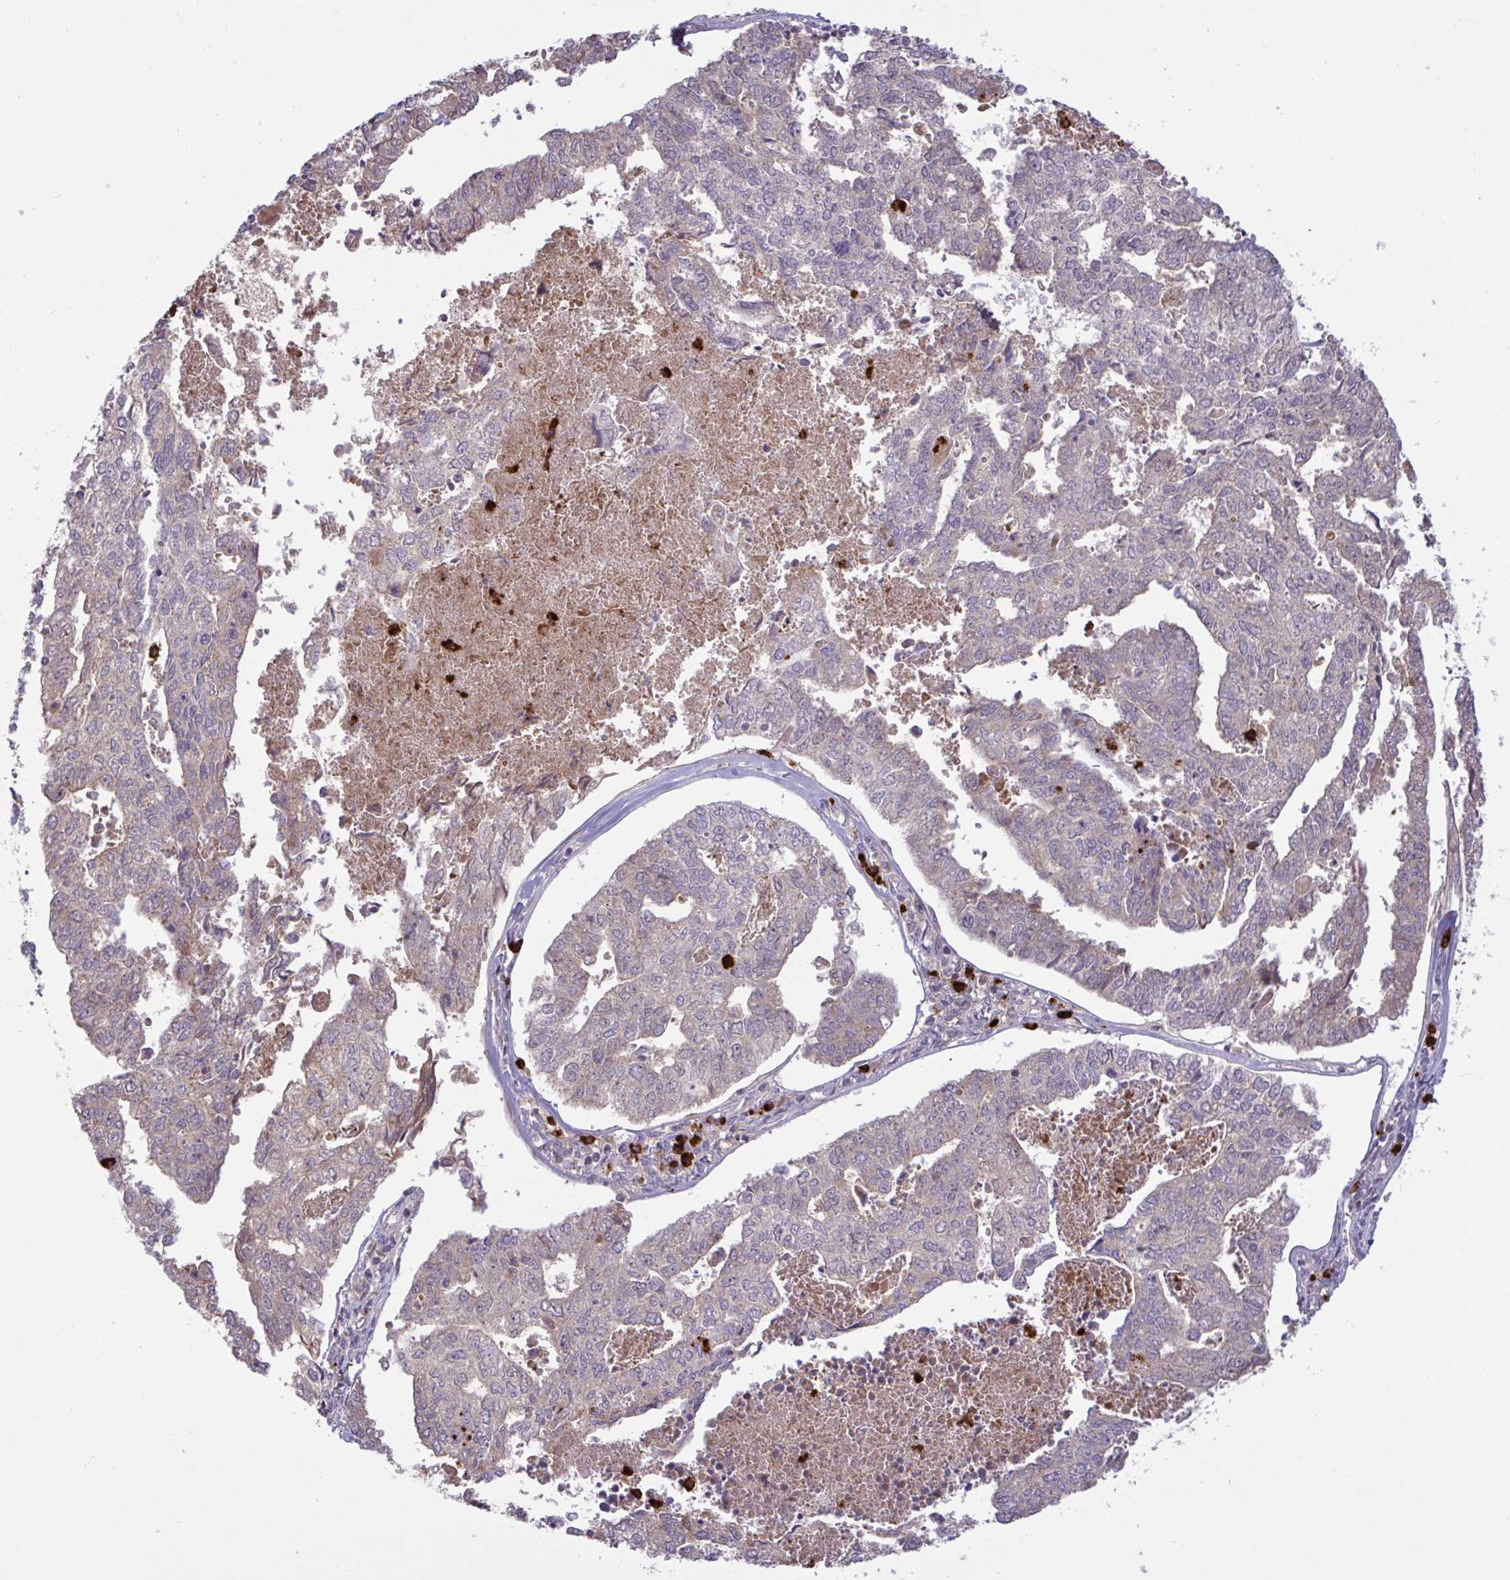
{"staining": {"intensity": "weak", "quantity": "<25%", "location": "cytoplasmic/membranous"}, "tissue": "endometrial cancer", "cell_type": "Tumor cells", "image_type": "cancer", "snomed": [{"axis": "morphology", "description": "Adenocarcinoma, NOS"}, {"axis": "topography", "description": "Endometrium"}], "caption": "An immunohistochemistry photomicrograph of endometrial adenocarcinoma is shown. There is no staining in tumor cells of endometrial adenocarcinoma.", "gene": "IL1R1", "patient": {"sex": "female", "age": 73}}